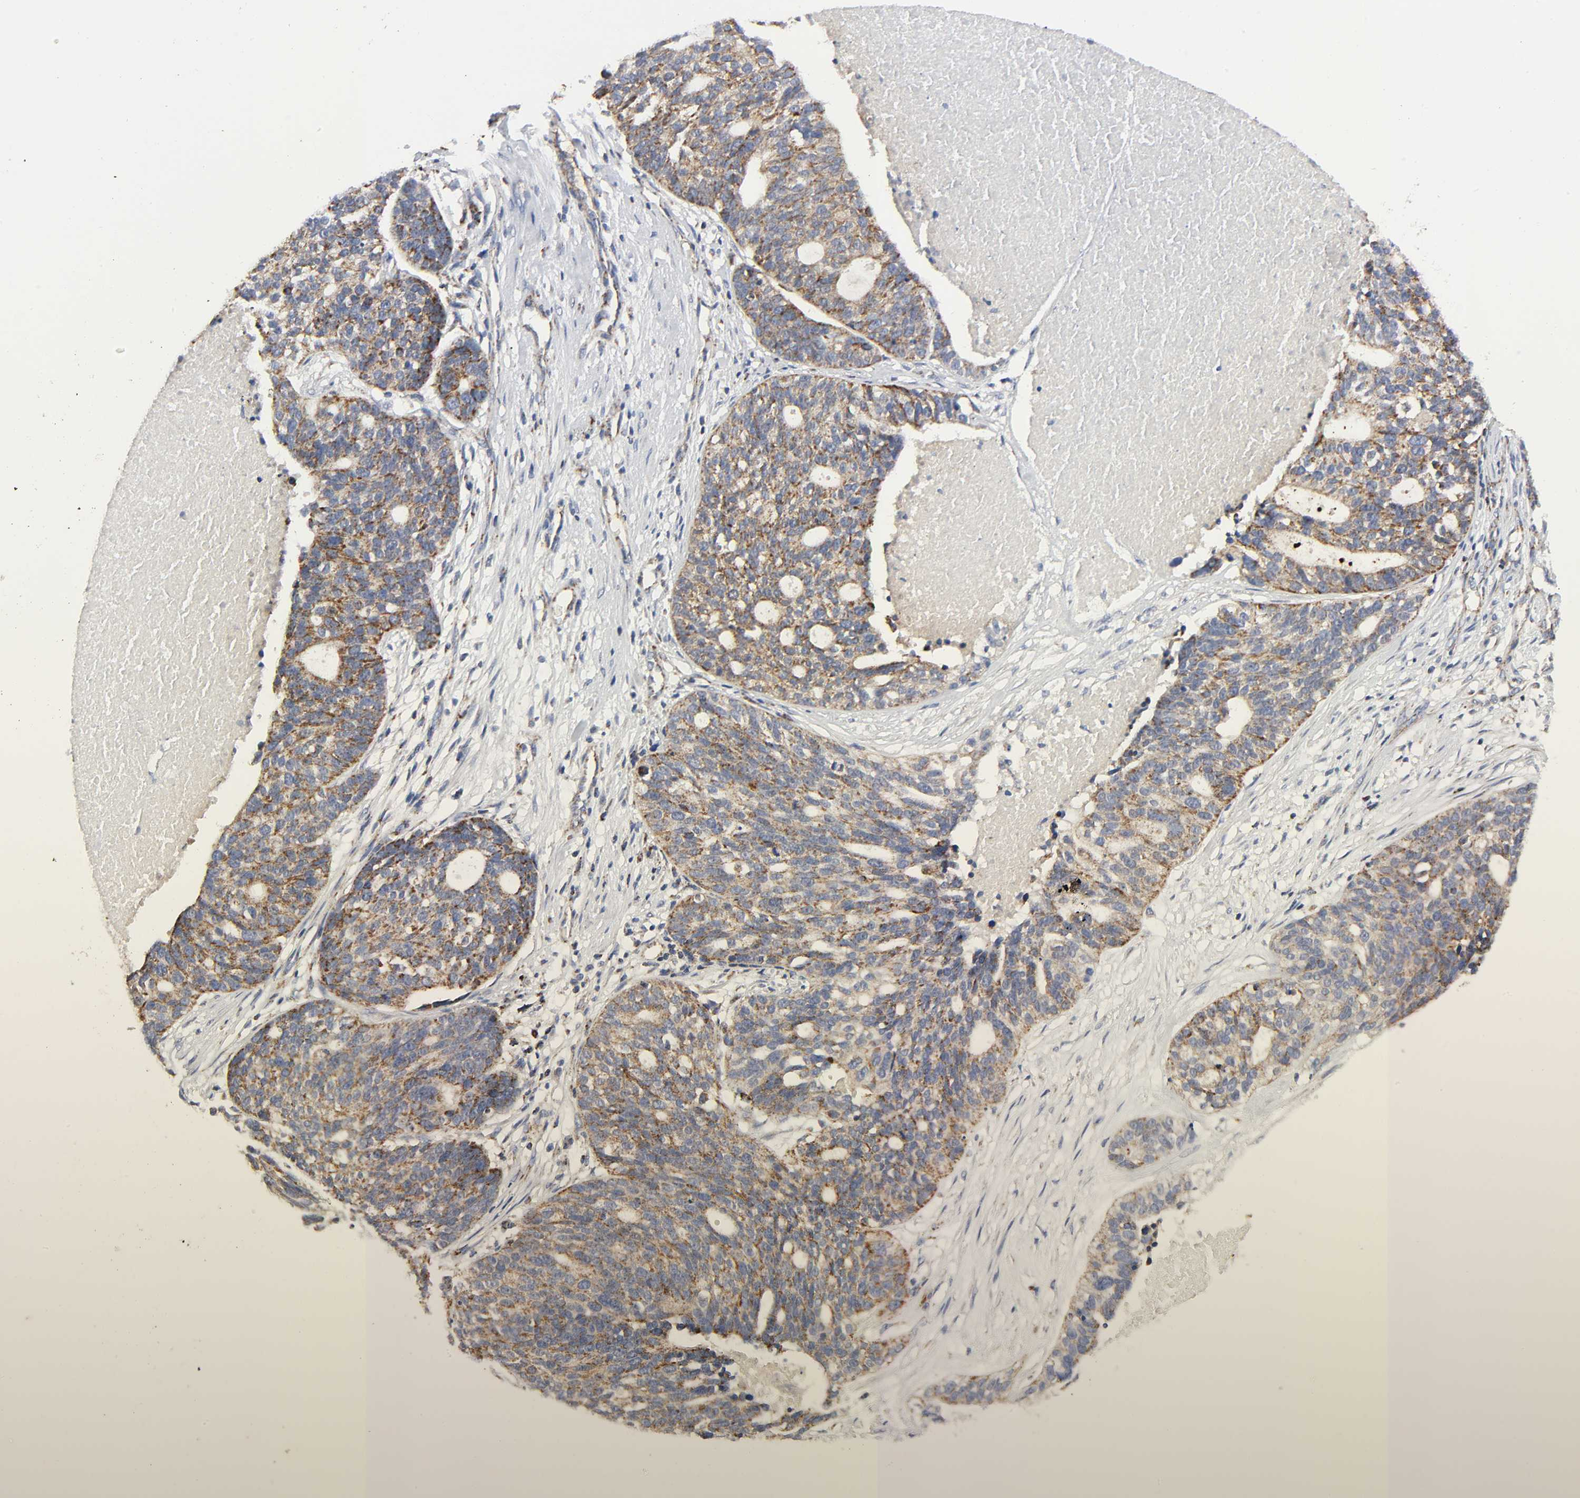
{"staining": {"intensity": "moderate", "quantity": ">75%", "location": "cytoplasmic/membranous"}, "tissue": "ovarian cancer", "cell_type": "Tumor cells", "image_type": "cancer", "snomed": [{"axis": "morphology", "description": "Cystadenocarcinoma, serous, NOS"}, {"axis": "topography", "description": "Ovary"}], "caption": "High-power microscopy captured an immunohistochemistry micrograph of serous cystadenocarcinoma (ovarian), revealing moderate cytoplasmic/membranous staining in approximately >75% of tumor cells.", "gene": "AOPEP", "patient": {"sex": "female", "age": 59}}